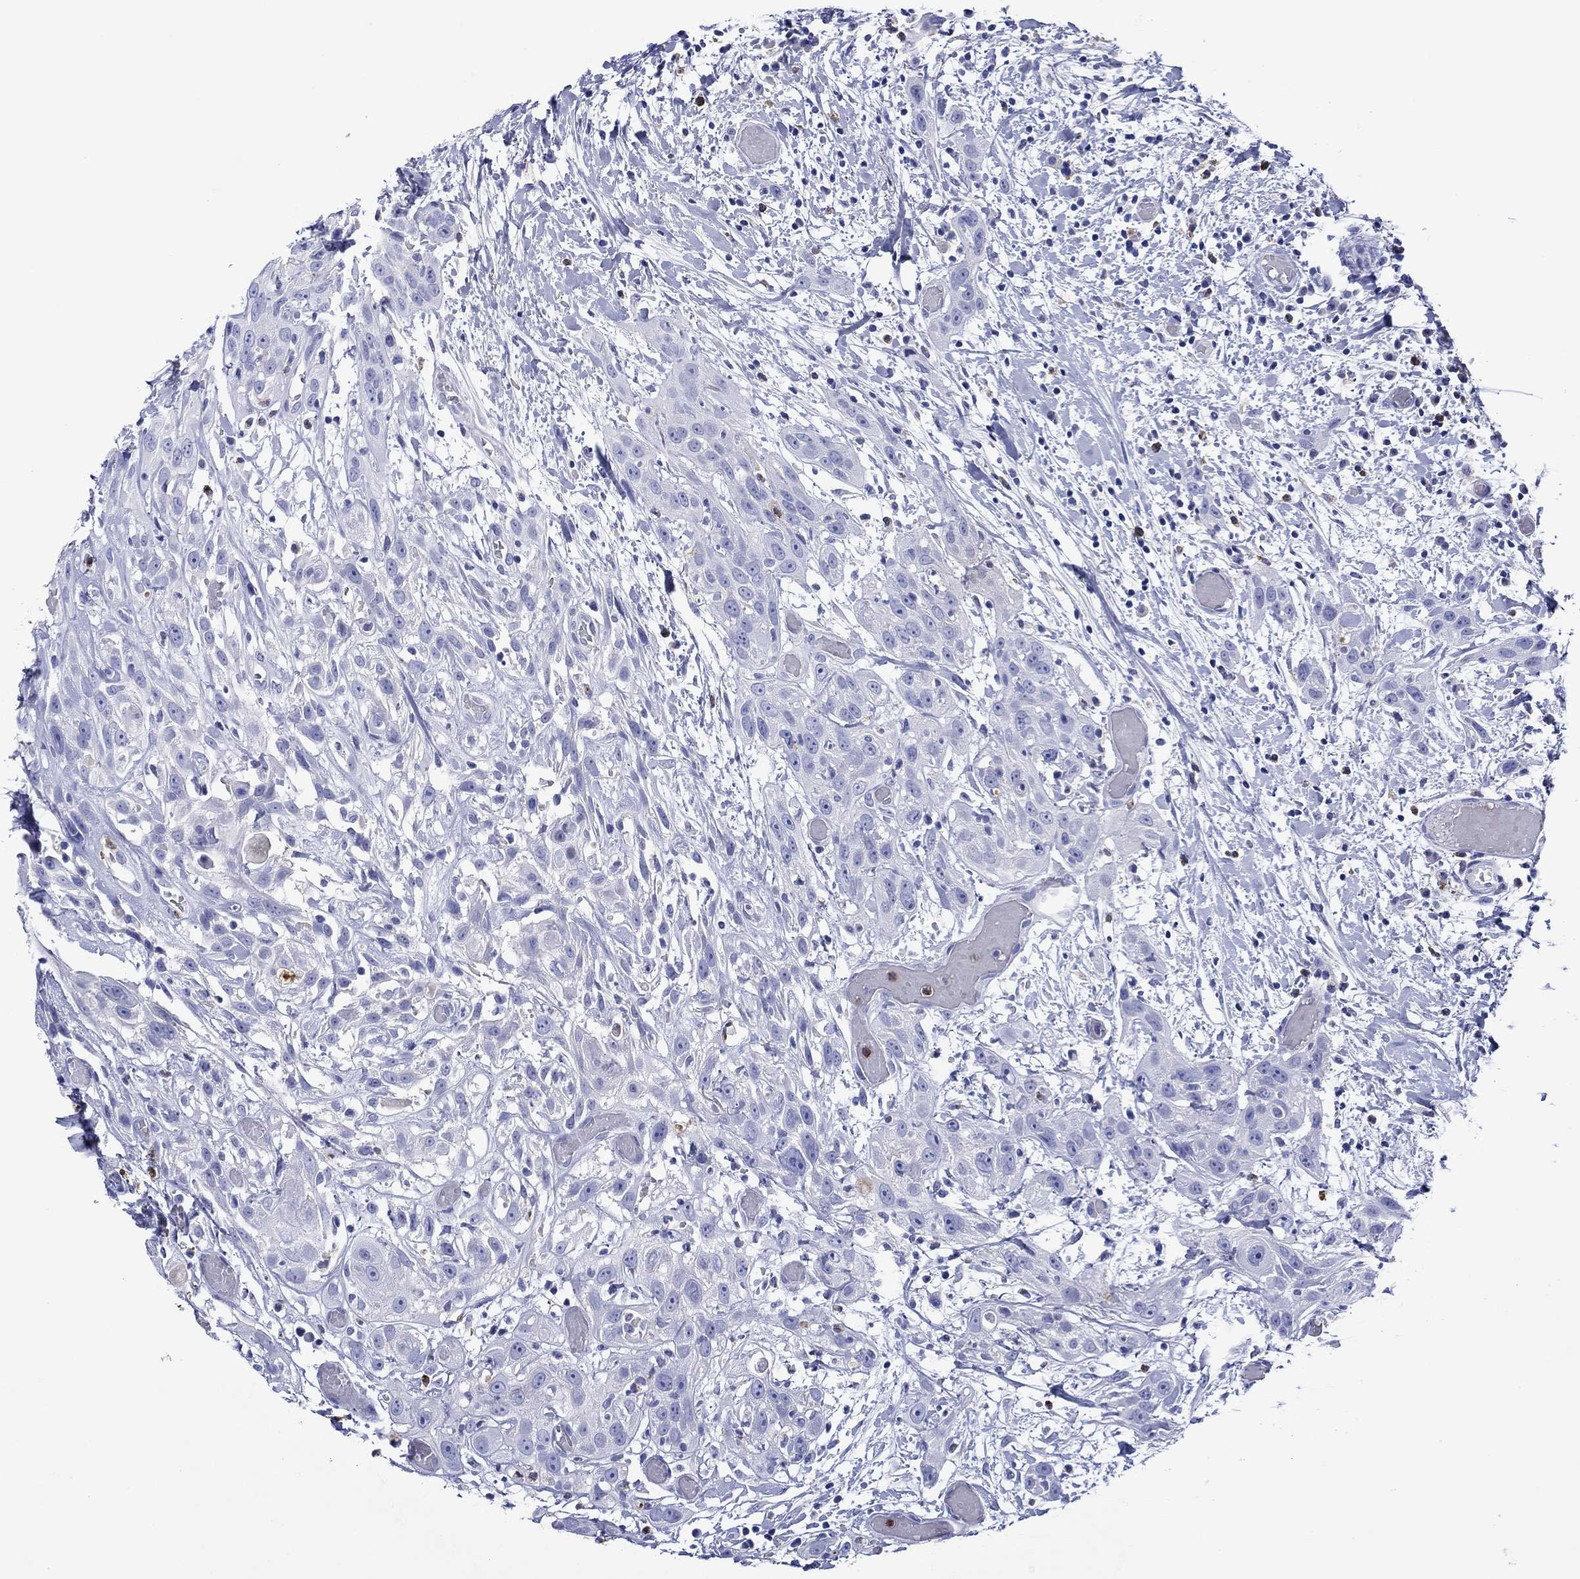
{"staining": {"intensity": "negative", "quantity": "none", "location": "none"}, "tissue": "head and neck cancer", "cell_type": "Tumor cells", "image_type": "cancer", "snomed": [{"axis": "morphology", "description": "Normal tissue, NOS"}, {"axis": "morphology", "description": "Squamous cell carcinoma, NOS"}, {"axis": "topography", "description": "Oral tissue"}, {"axis": "topography", "description": "Salivary gland"}, {"axis": "topography", "description": "Head-Neck"}], "caption": "Head and neck squamous cell carcinoma stained for a protein using IHC shows no staining tumor cells.", "gene": "EPX", "patient": {"sex": "female", "age": 62}}